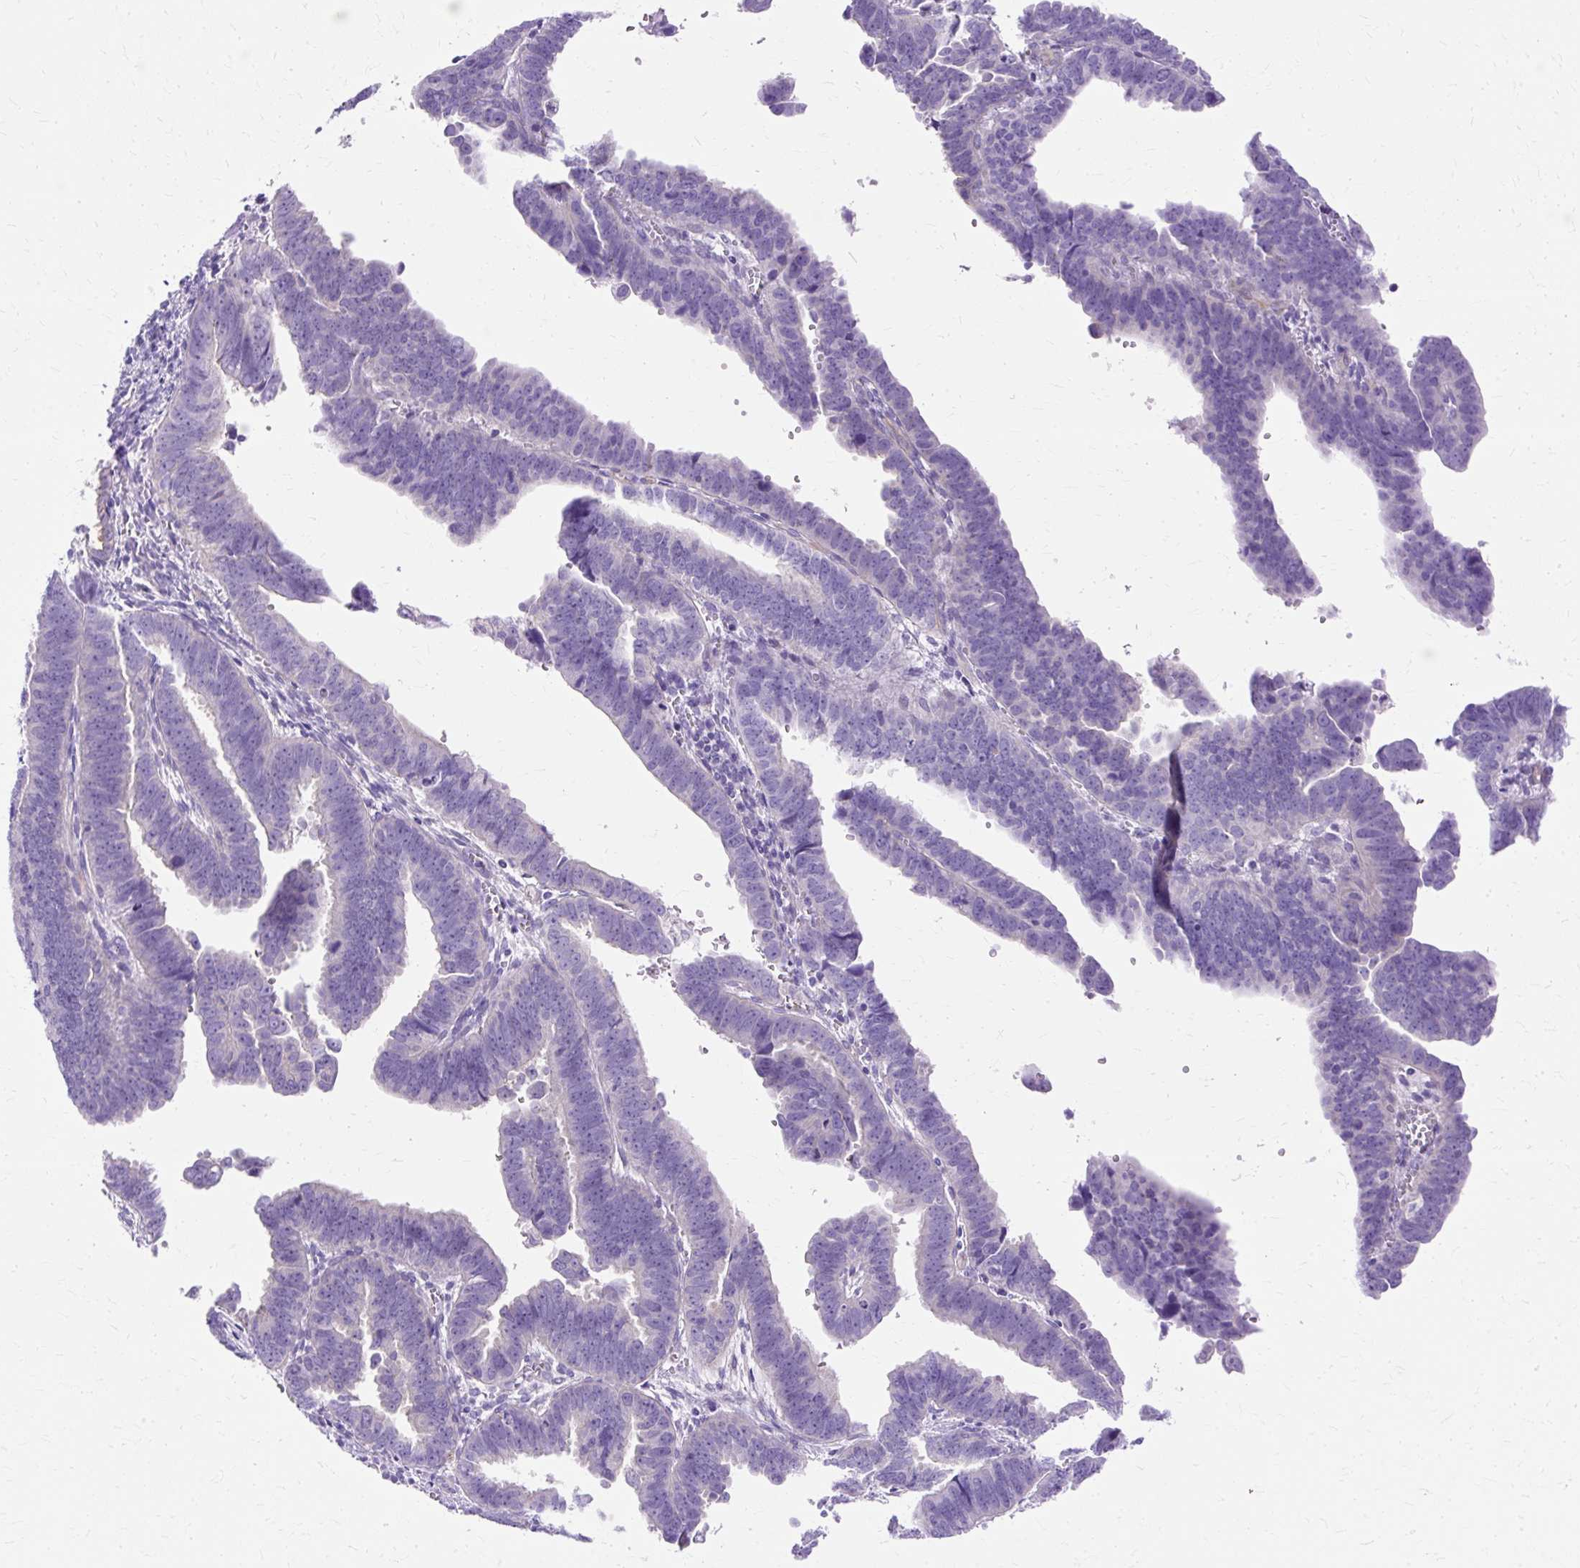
{"staining": {"intensity": "negative", "quantity": "none", "location": "none"}, "tissue": "endometrial cancer", "cell_type": "Tumor cells", "image_type": "cancer", "snomed": [{"axis": "morphology", "description": "Adenocarcinoma, NOS"}, {"axis": "topography", "description": "Endometrium"}], "caption": "Tumor cells are negative for brown protein staining in endometrial cancer (adenocarcinoma).", "gene": "MYO6", "patient": {"sex": "female", "age": 75}}